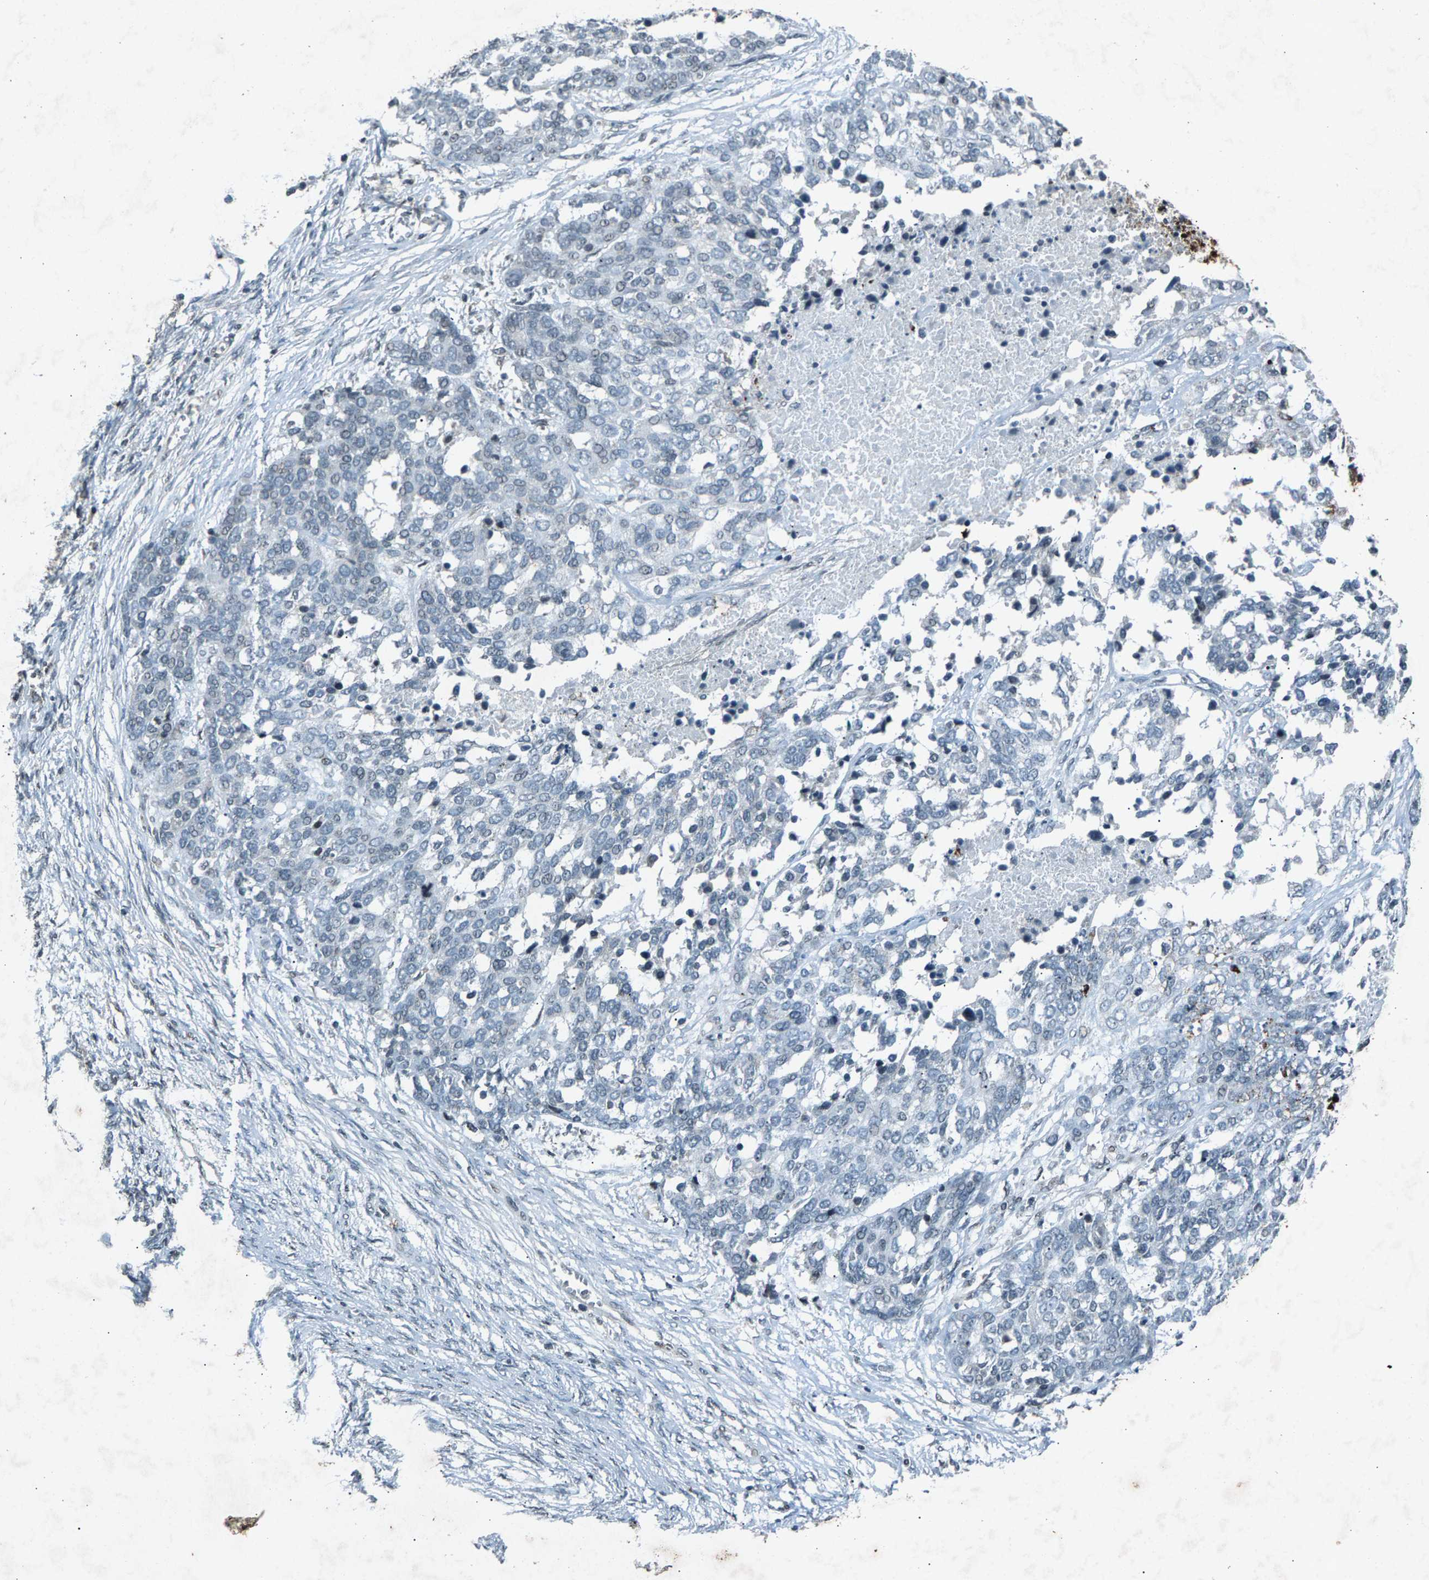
{"staining": {"intensity": "negative", "quantity": "none", "location": "none"}, "tissue": "ovarian cancer", "cell_type": "Tumor cells", "image_type": "cancer", "snomed": [{"axis": "morphology", "description": "Cystadenocarcinoma, serous, NOS"}, {"axis": "topography", "description": "Ovary"}], "caption": "Tumor cells are negative for protein expression in human ovarian serous cystadenocarcinoma.", "gene": "ZPR1", "patient": {"sex": "female", "age": 44}}